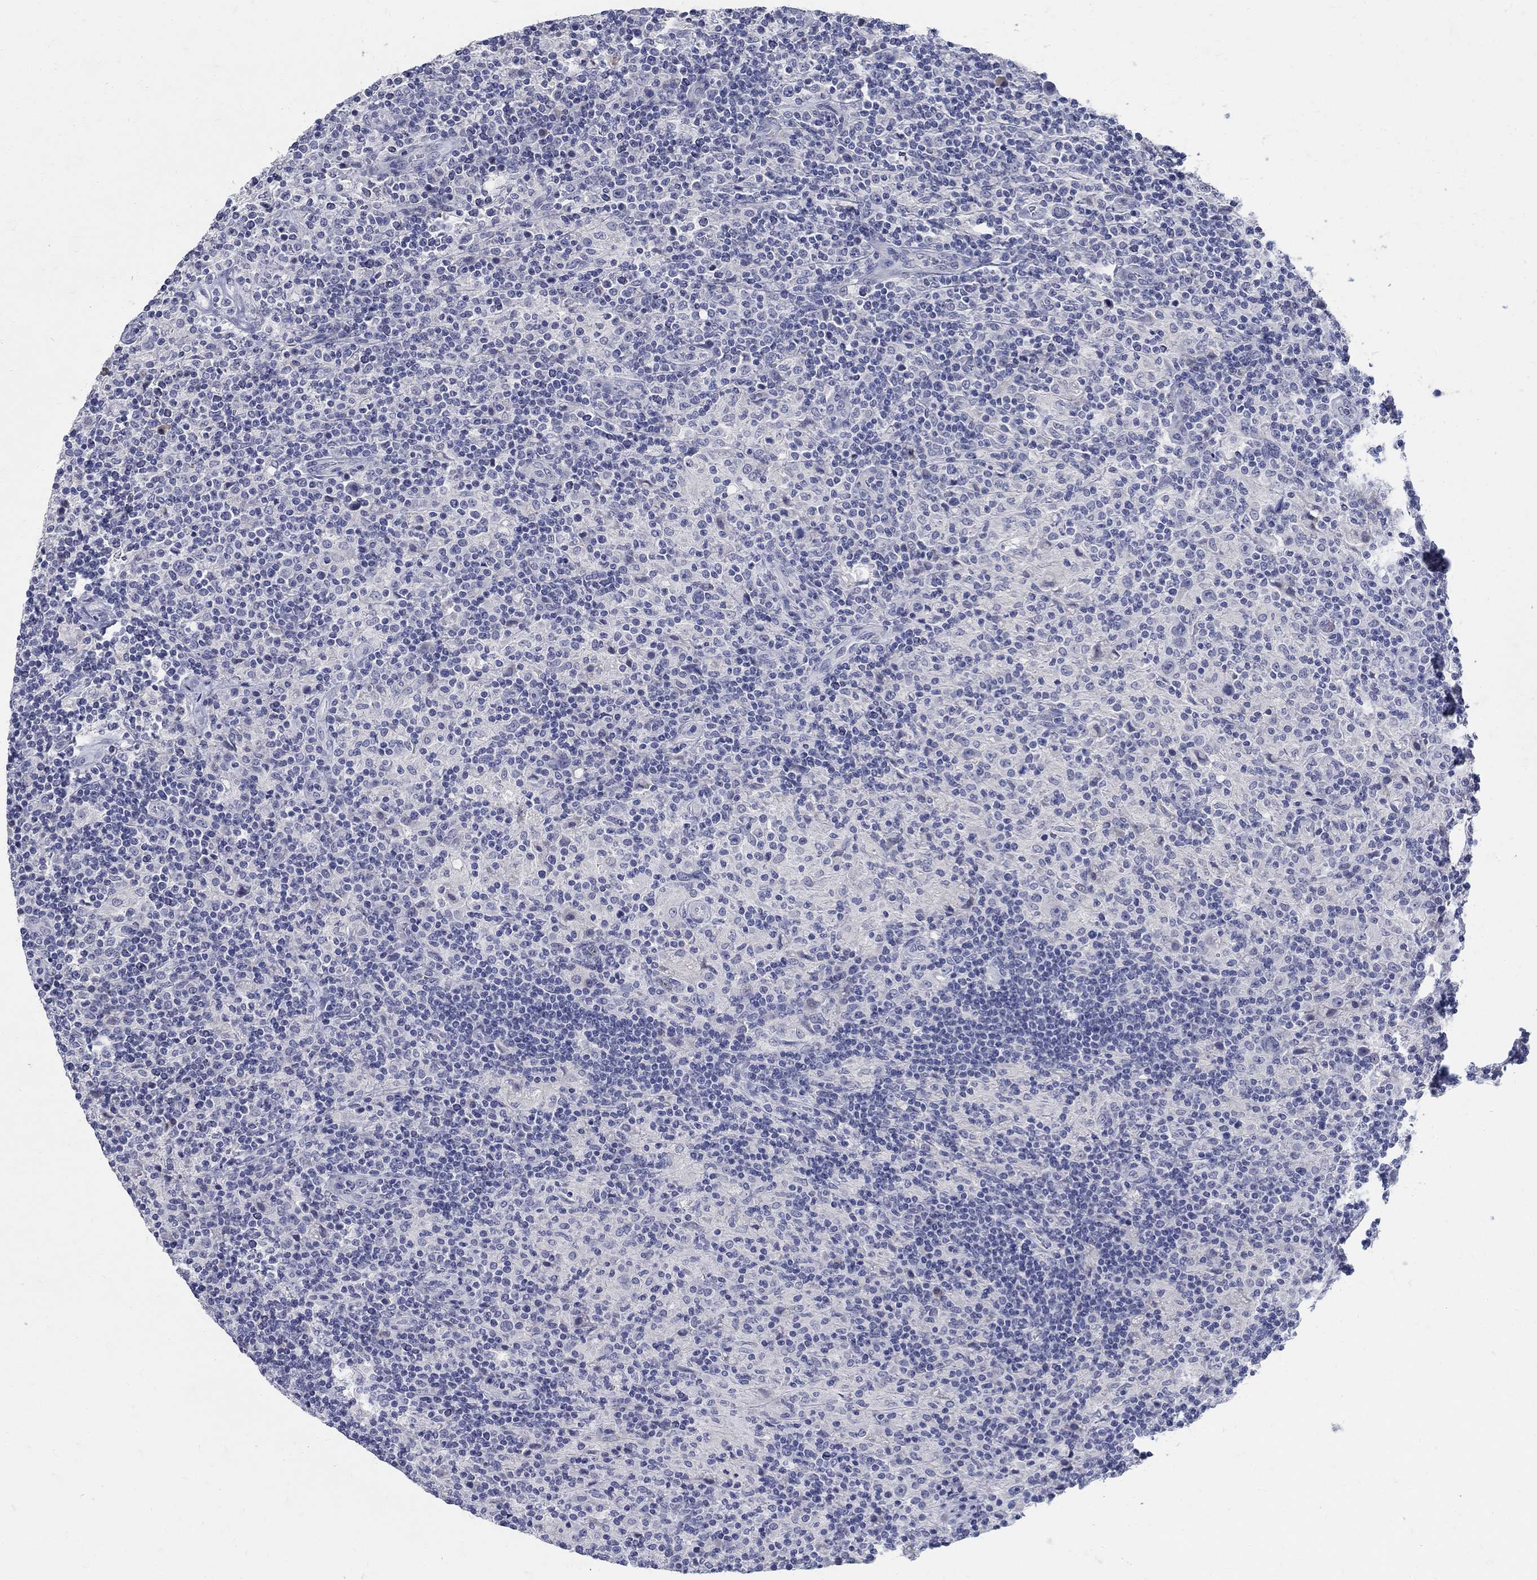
{"staining": {"intensity": "negative", "quantity": "none", "location": "none"}, "tissue": "lymphoma", "cell_type": "Tumor cells", "image_type": "cancer", "snomed": [{"axis": "morphology", "description": "Hodgkin's disease, NOS"}, {"axis": "topography", "description": "Lymph node"}], "caption": "This is an immunohistochemistry photomicrograph of human Hodgkin's disease. There is no staining in tumor cells.", "gene": "SOX2", "patient": {"sex": "male", "age": 70}}